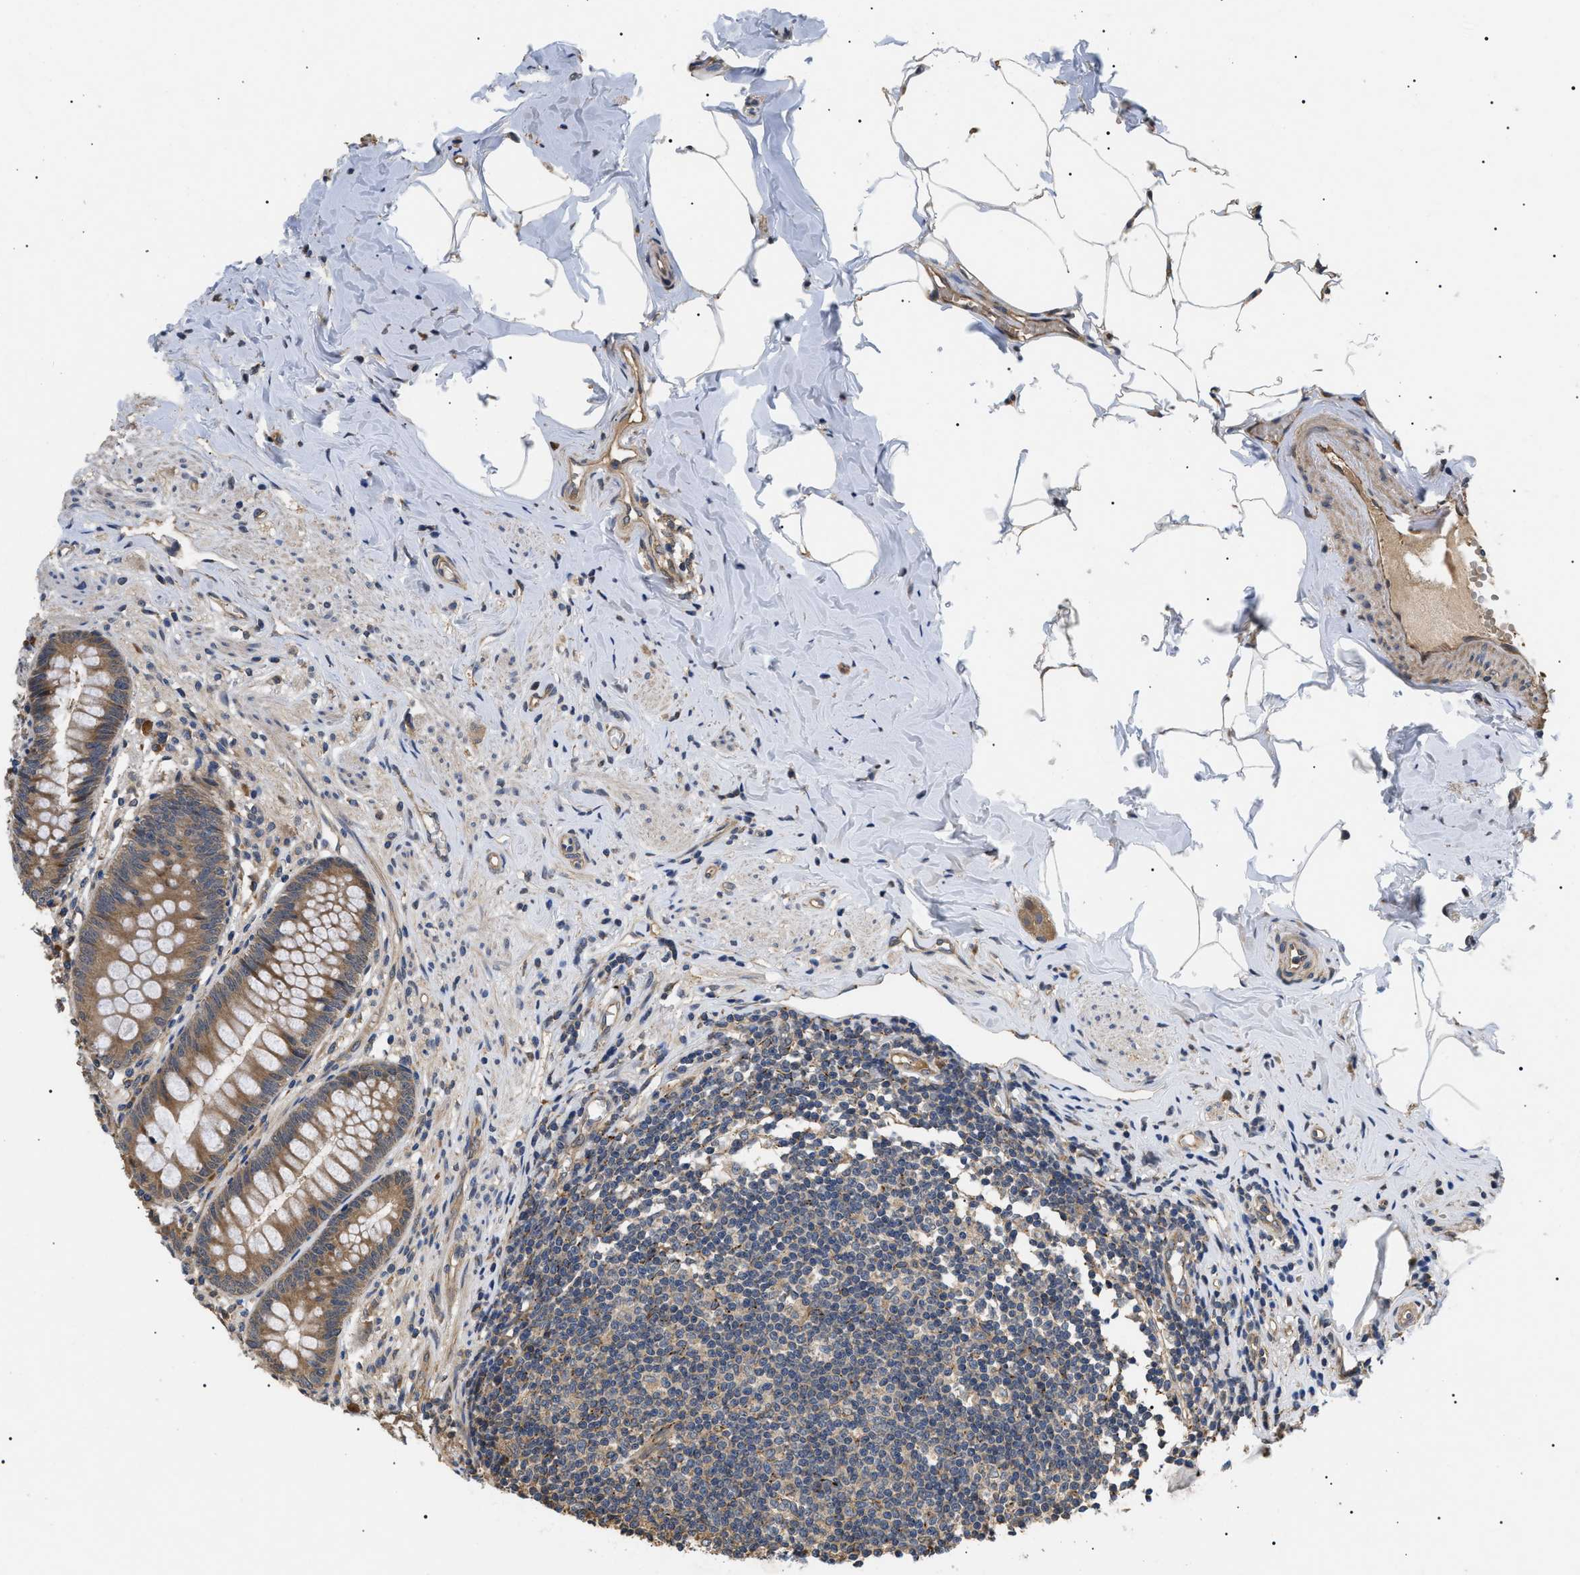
{"staining": {"intensity": "moderate", "quantity": ">75%", "location": "cytoplasmic/membranous"}, "tissue": "appendix", "cell_type": "Glandular cells", "image_type": "normal", "snomed": [{"axis": "morphology", "description": "Normal tissue, NOS"}, {"axis": "topography", "description": "Appendix"}], "caption": "DAB (3,3'-diaminobenzidine) immunohistochemical staining of normal human appendix exhibits moderate cytoplasmic/membranous protein positivity in about >75% of glandular cells.", "gene": "ASTL", "patient": {"sex": "male", "age": 56}}